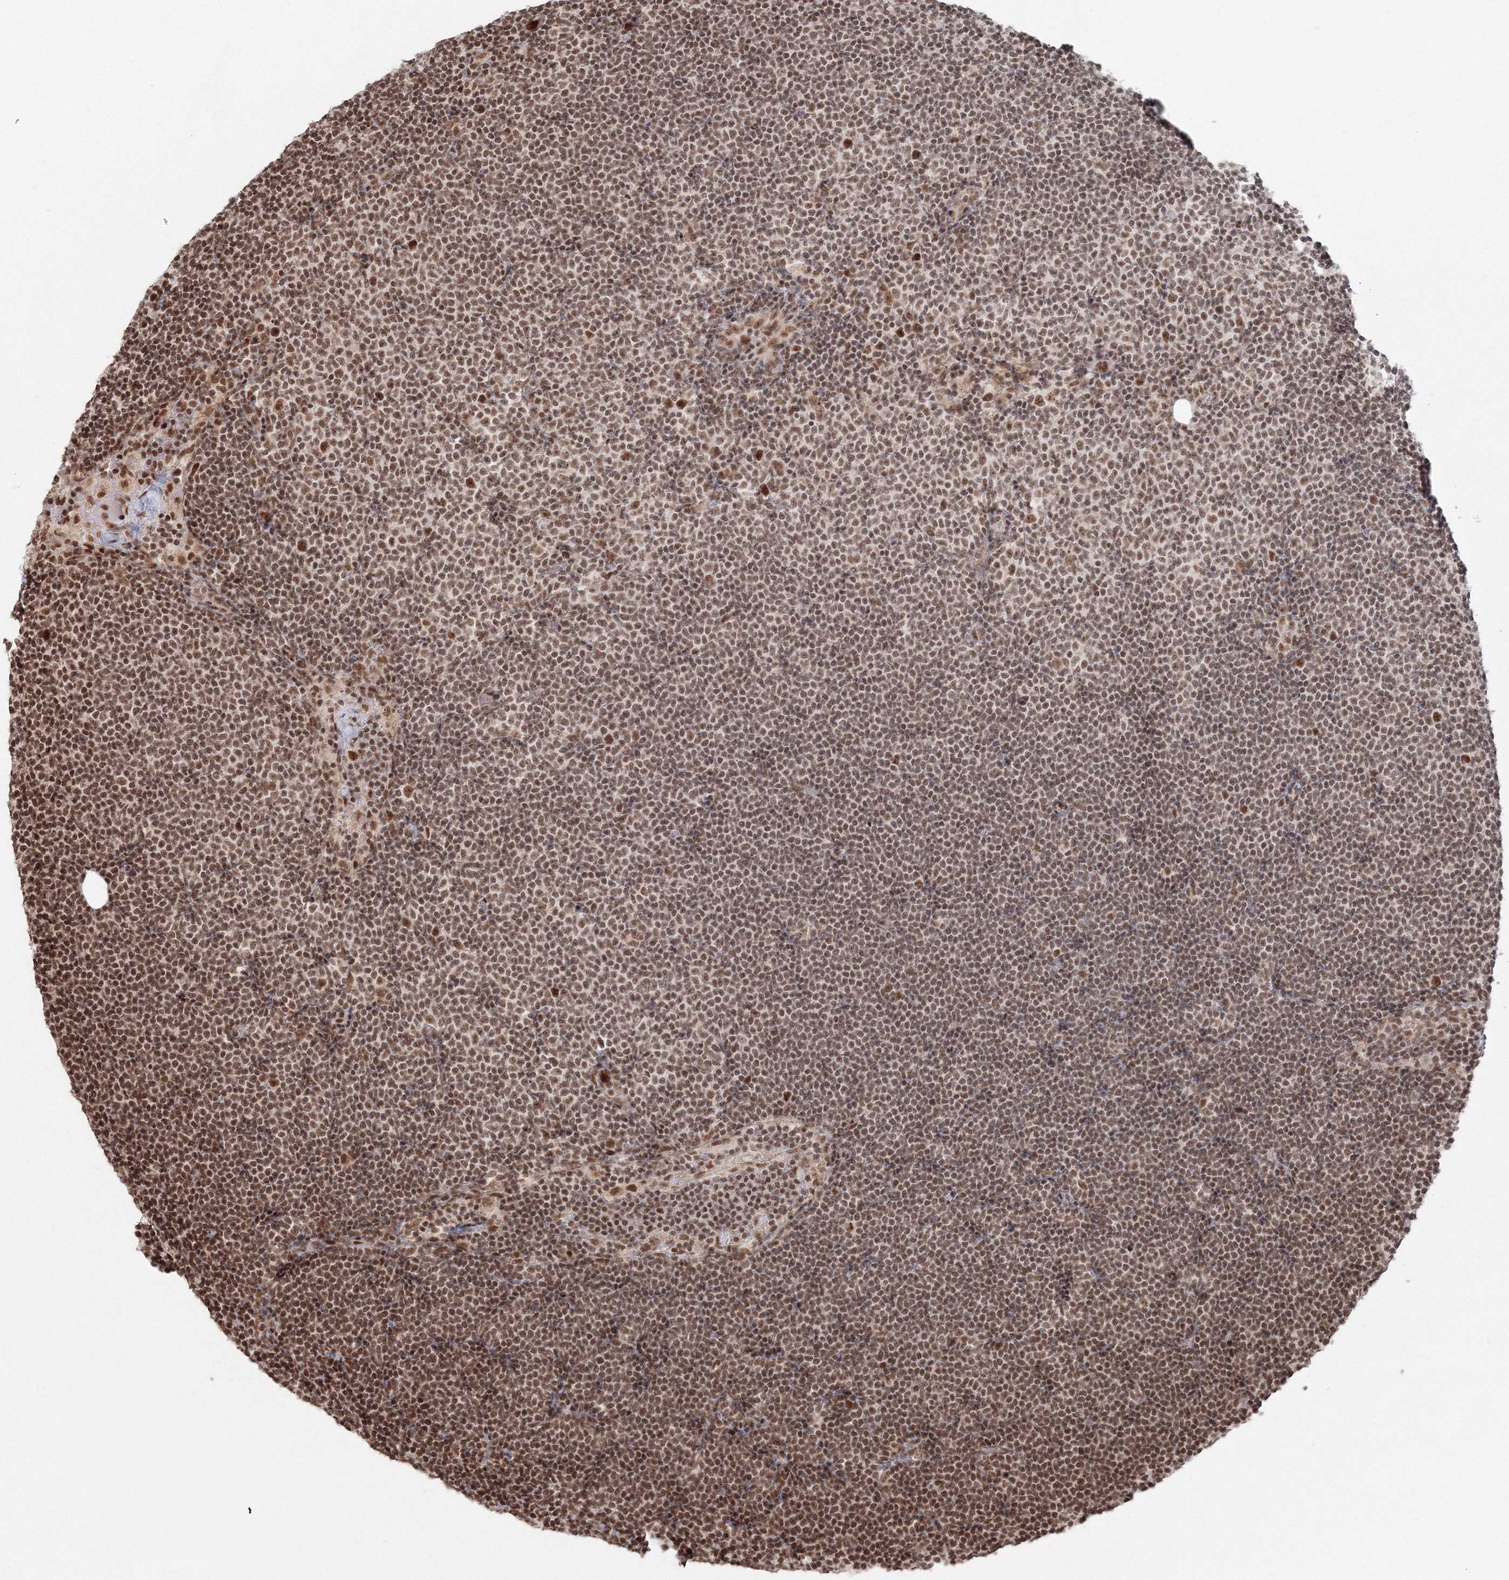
{"staining": {"intensity": "moderate", "quantity": ">75%", "location": "nuclear"}, "tissue": "lymphoma", "cell_type": "Tumor cells", "image_type": "cancer", "snomed": [{"axis": "morphology", "description": "Malignant lymphoma, non-Hodgkin's type, Low grade"}, {"axis": "topography", "description": "Lymph node"}], "caption": "Immunohistochemistry histopathology image of lymphoma stained for a protein (brown), which exhibits medium levels of moderate nuclear expression in approximately >75% of tumor cells.", "gene": "KIF20A", "patient": {"sex": "female", "age": 53}}